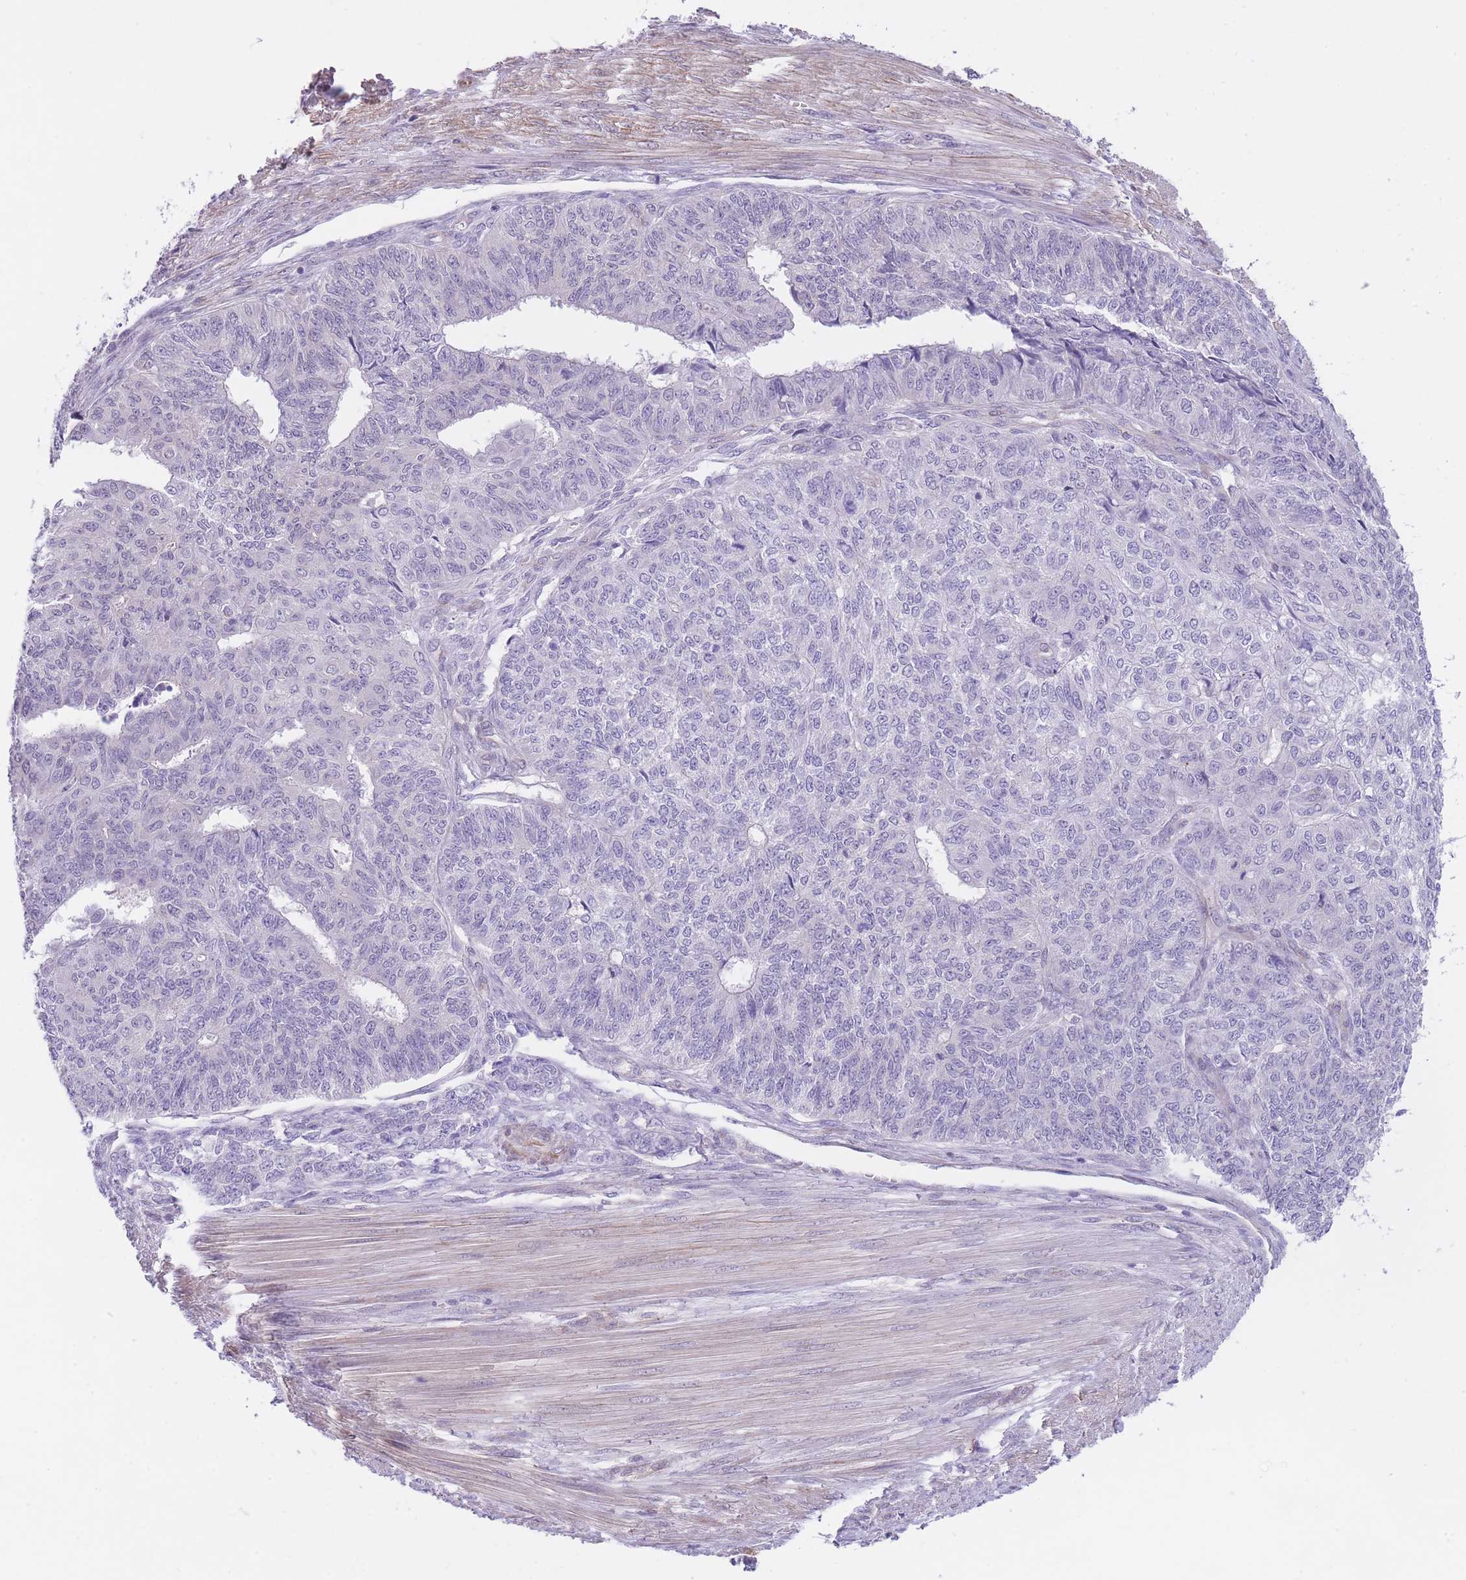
{"staining": {"intensity": "negative", "quantity": "none", "location": "none"}, "tissue": "endometrial cancer", "cell_type": "Tumor cells", "image_type": "cancer", "snomed": [{"axis": "morphology", "description": "Adenocarcinoma, NOS"}, {"axis": "topography", "description": "Endometrium"}], "caption": "Tumor cells are negative for protein expression in human endometrial cancer. (DAB IHC visualized using brightfield microscopy, high magnification).", "gene": "QTRT1", "patient": {"sex": "female", "age": 32}}